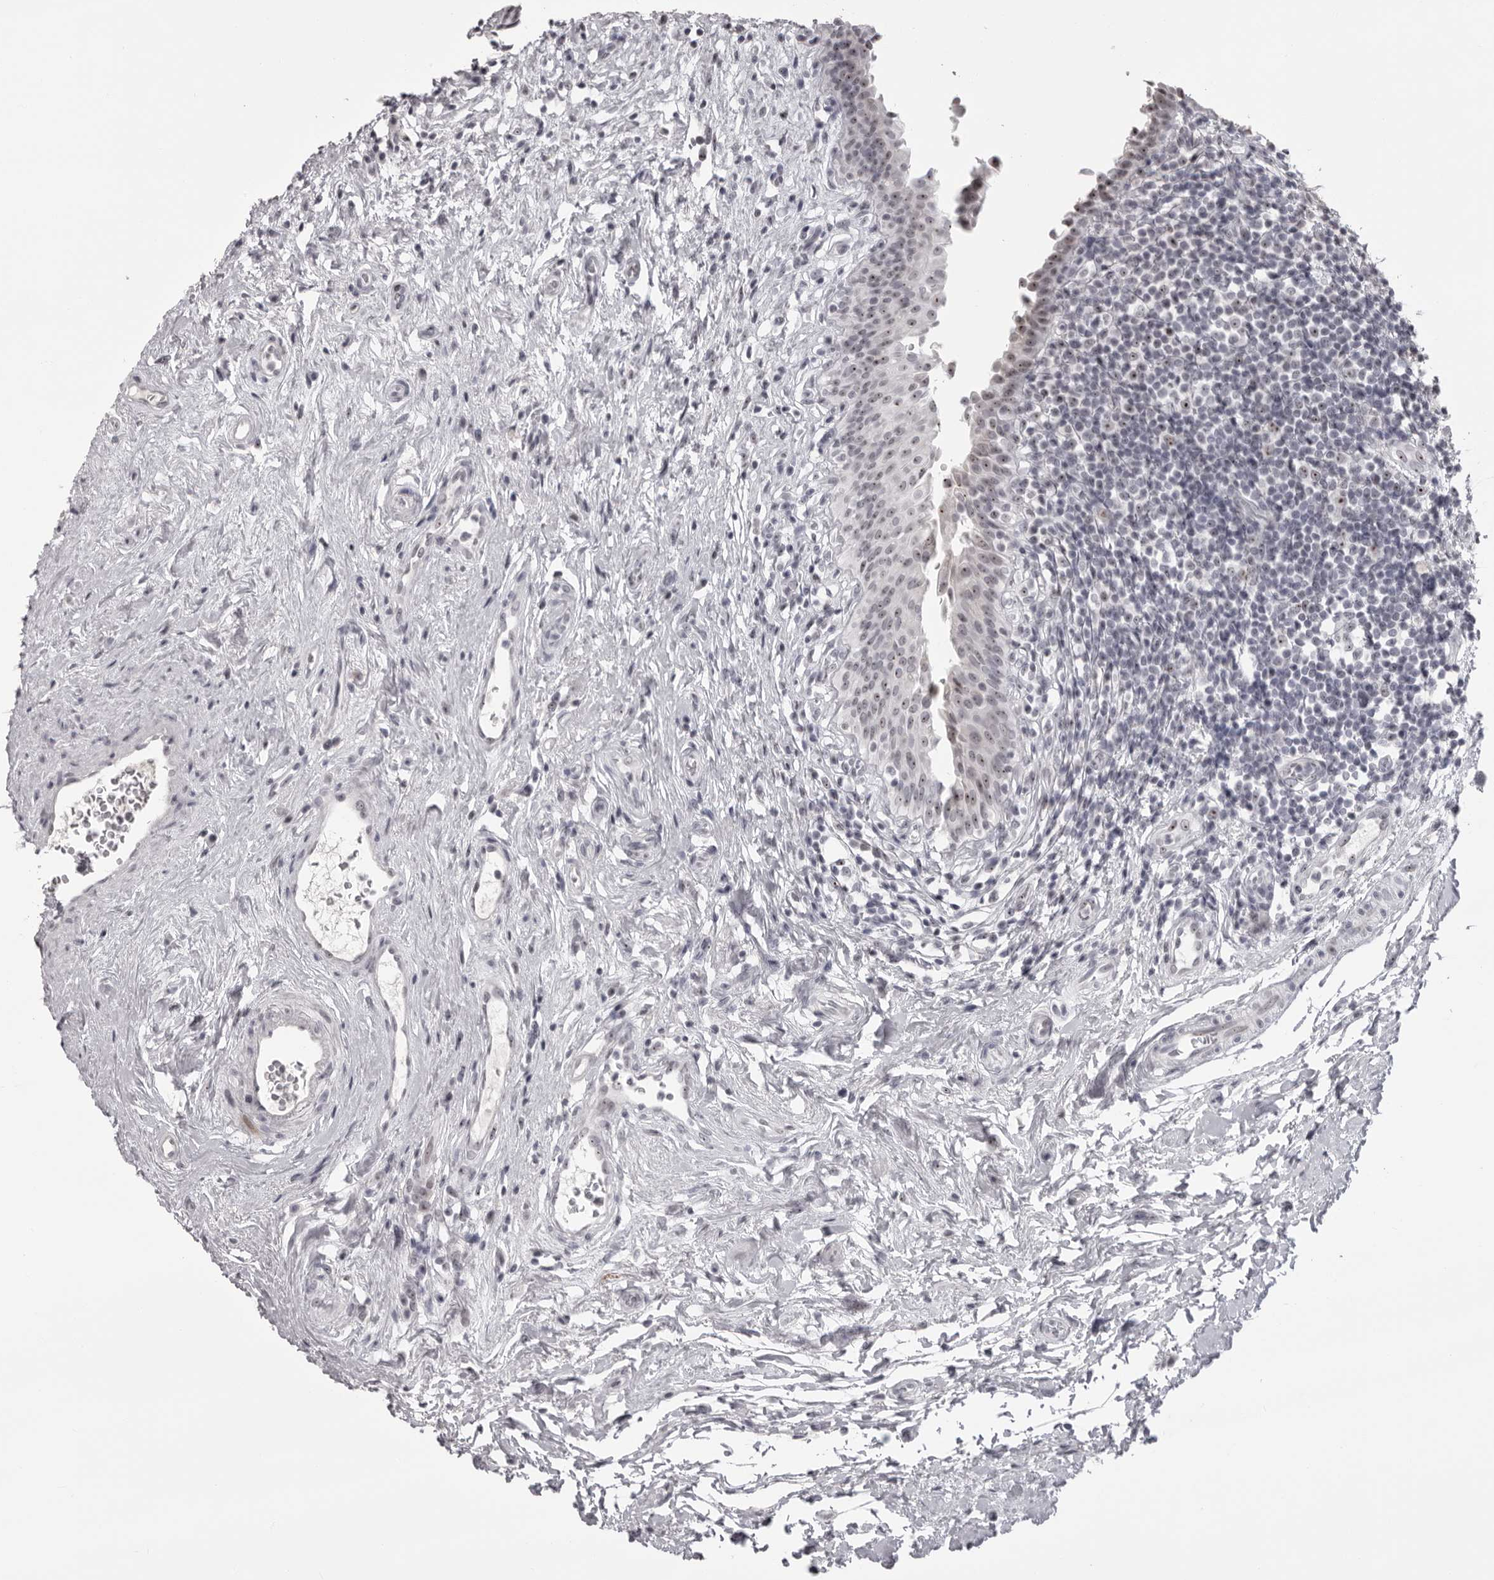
{"staining": {"intensity": "moderate", "quantity": "25%-75%", "location": "nuclear"}, "tissue": "urinary bladder", "cell_type": "Urothelial cells", "image_type": "normal", "snomed": [{"axis": "morphology", "description": "Normal tissue, NOS"}, {"axis": "topography", "description": "Urinary bladder"}], "caption": "Immunohistochemistry (IHC) of unremarkable urinary bladder demonstrates medium levels of moderate nuclear expression in approximately 25%-75% of urothelial cells. (DAB (3,3'-diaminobenzidine) IHC, brown staining for protein, blue staining for nuclei).", "gene": "HELZ", "patient": {"sex": "male", "age": 83}}